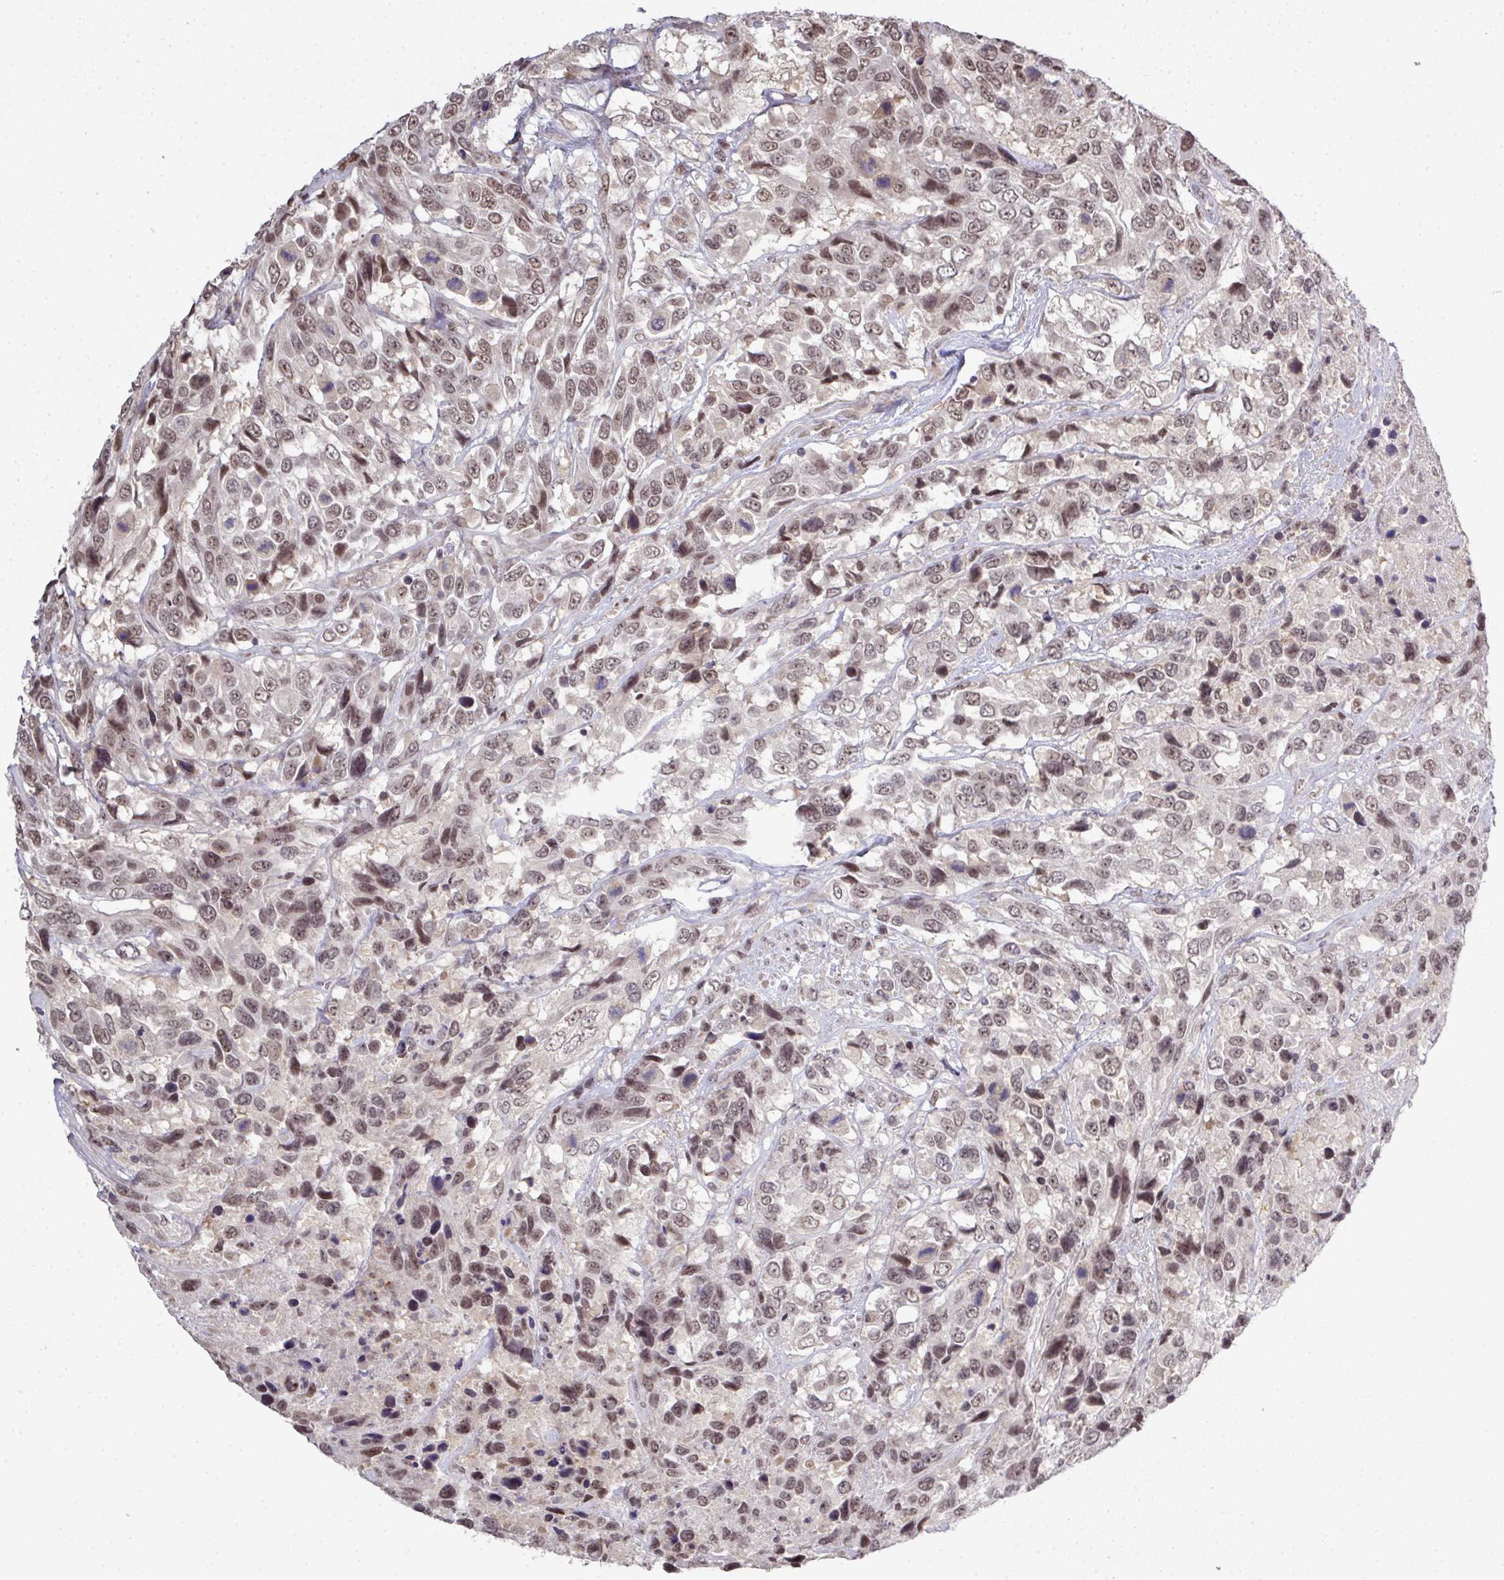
{"staining": {"intensity": "moderate", "quantity": ">75%", "location": "nuclear"}, "tissue": "urothelial cancer", "cell_type": "Tumor cells", "image_type": "cancer", "snomed": [{"axis": "morphology", "description": "Urothelial carcinoma, High grade"}, {"axis": "topography", "description": "Urinary bladder"}], "caption": "Immunohistochemistry (IHC) of urothelial carcinoma (high-grade) demonstrates medium levels of moderate nuclear positivity in approximately >75% of tumor cells. Nuclei are stained in blue.", "gene": "GTF2H3", "patient": {"sex": "female", "age": 70}}